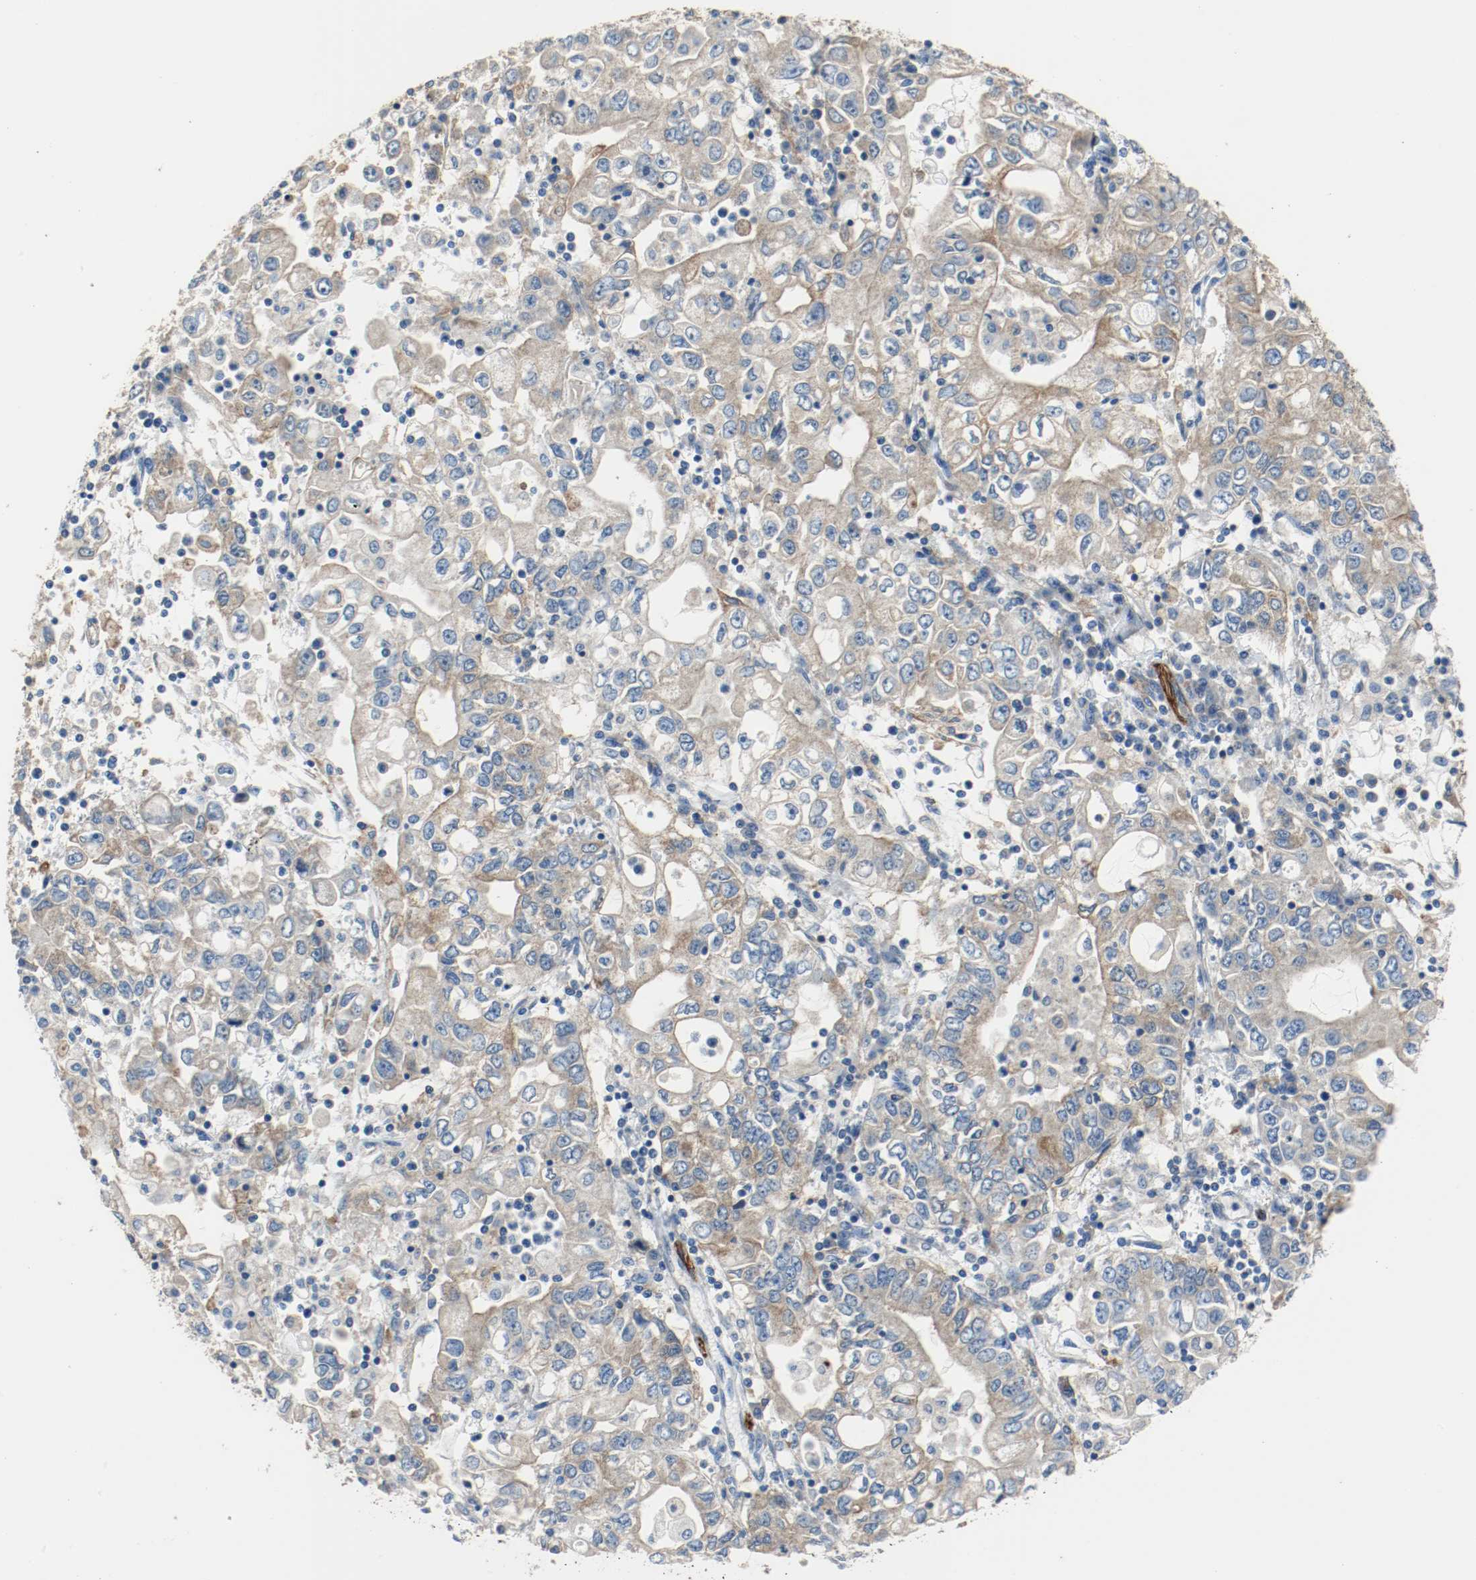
{"staining": {"intensity": "weak", "quantity": ">75%", "location": "cytoplasmic/membranous"}, "tissue": "stomach cancer", "cell_type": "Tumor cells", "image_type": "cancer", "snomed": [{"axis": "morphology", "description": "Adenocarcinoma, NOS"}, {"axis": "topography", "description": "Stomach, lower"}], "caption": "An immunohistochemistry micrograph of tumor tissue is shown. Protein staining in brown highlights weak cytoplasmic/membranous positivity in stomach cancer within tumor cells.", "gene": "TUBA3D", "patient": {"sex": "female", "age": 72}}